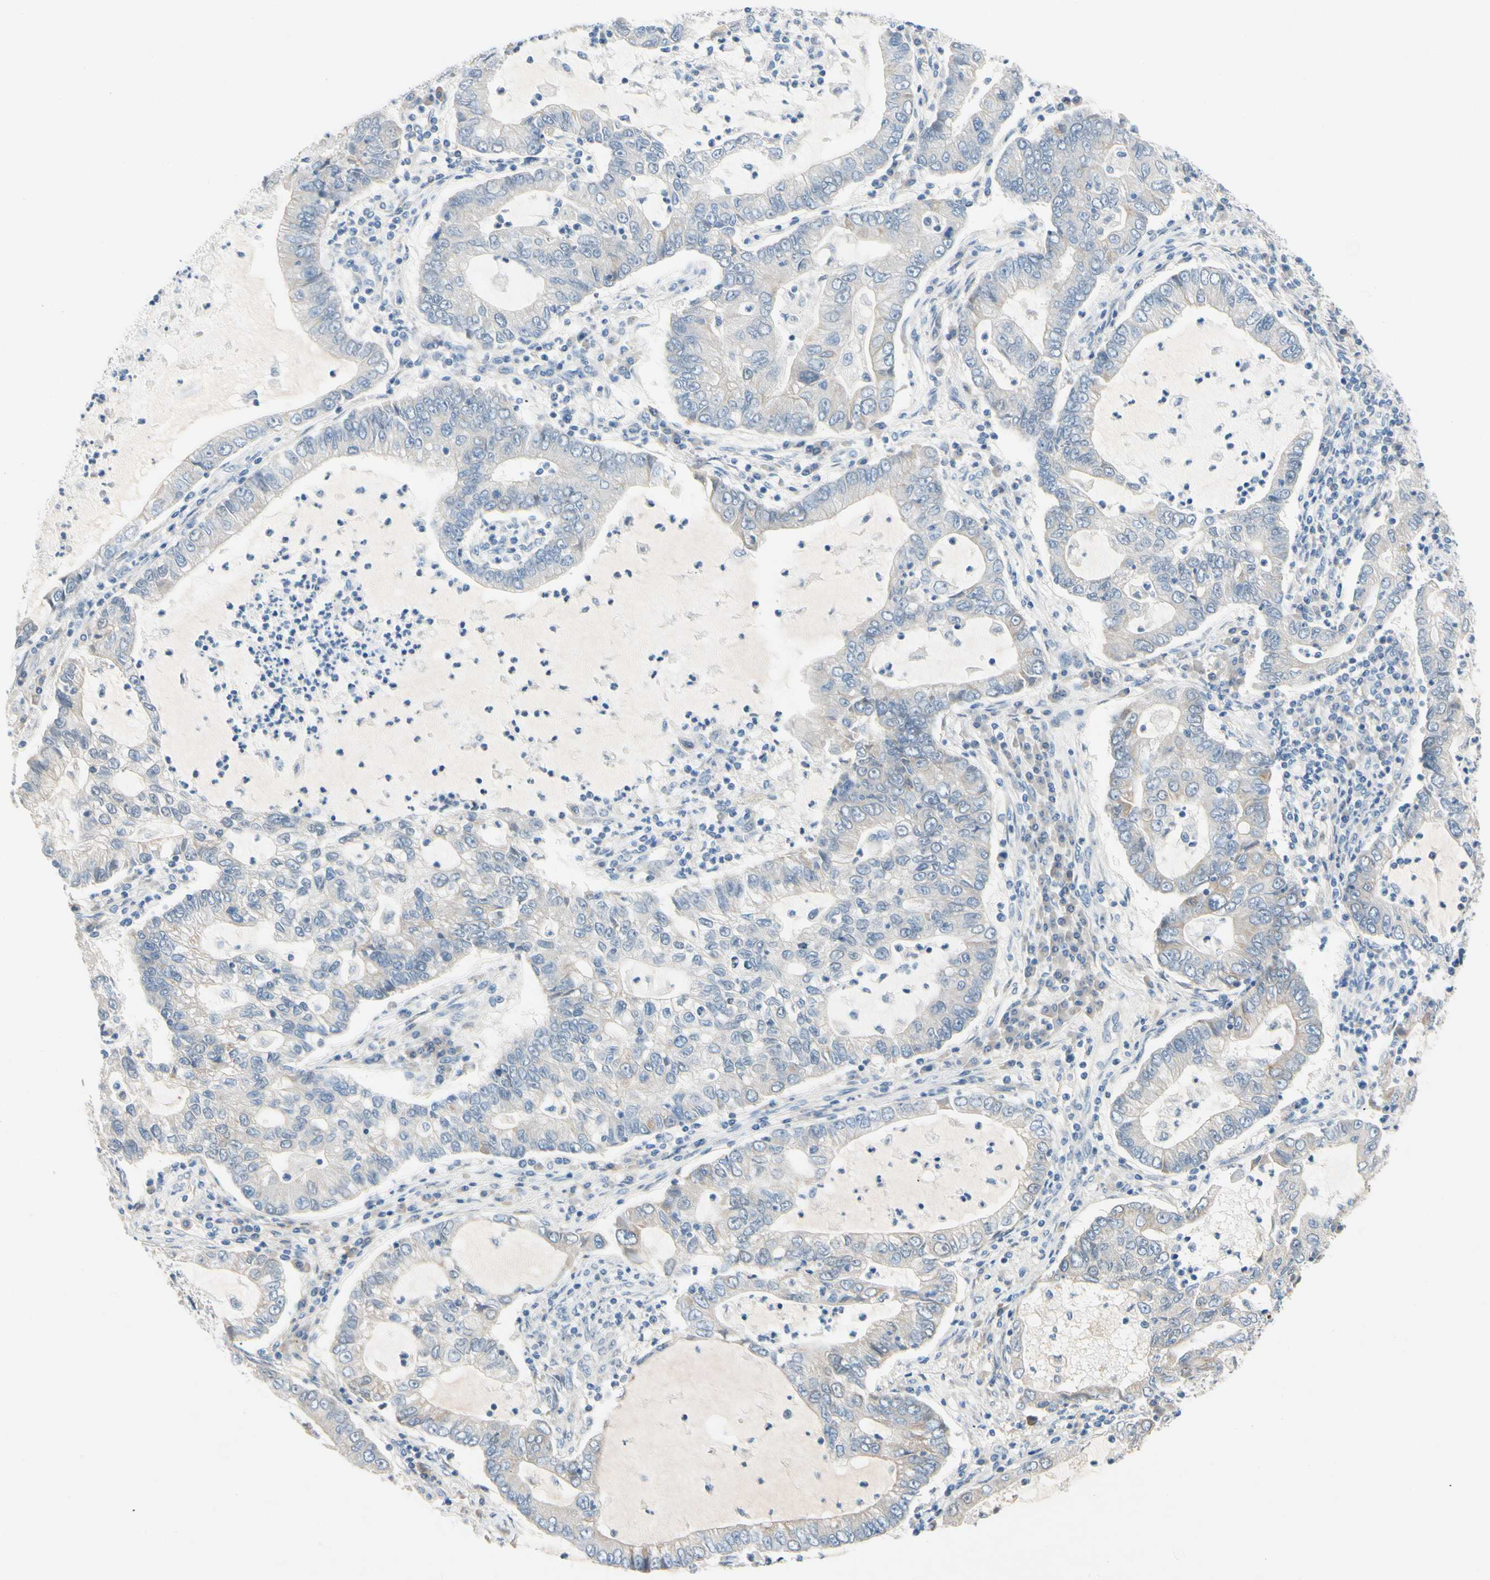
{"staining": {"intensity": "weak", "quantity": "<25%", "location": "cytoplasmic/membranous"}, "tissue": "lung cancer", "cell_type": "Tumor cells", "image_type": "cancer", "snomed": [{"axis": "morphology", "description": "Adenocarcinoma, NOS"}, {"axis": "topography", "description": "Lung"}], "caption": "Histopathology image shows no protein expression in tumor cells of lung cancer (adenocarcinoma) tissue. The staining was performed using DAB to visualize the protein expression in brown, while the nuclei were stained in blue with hematoxylin (Magnification: 20x).", "gene": "ZNF132", "patient": {"sex": "female", "age": 51}}